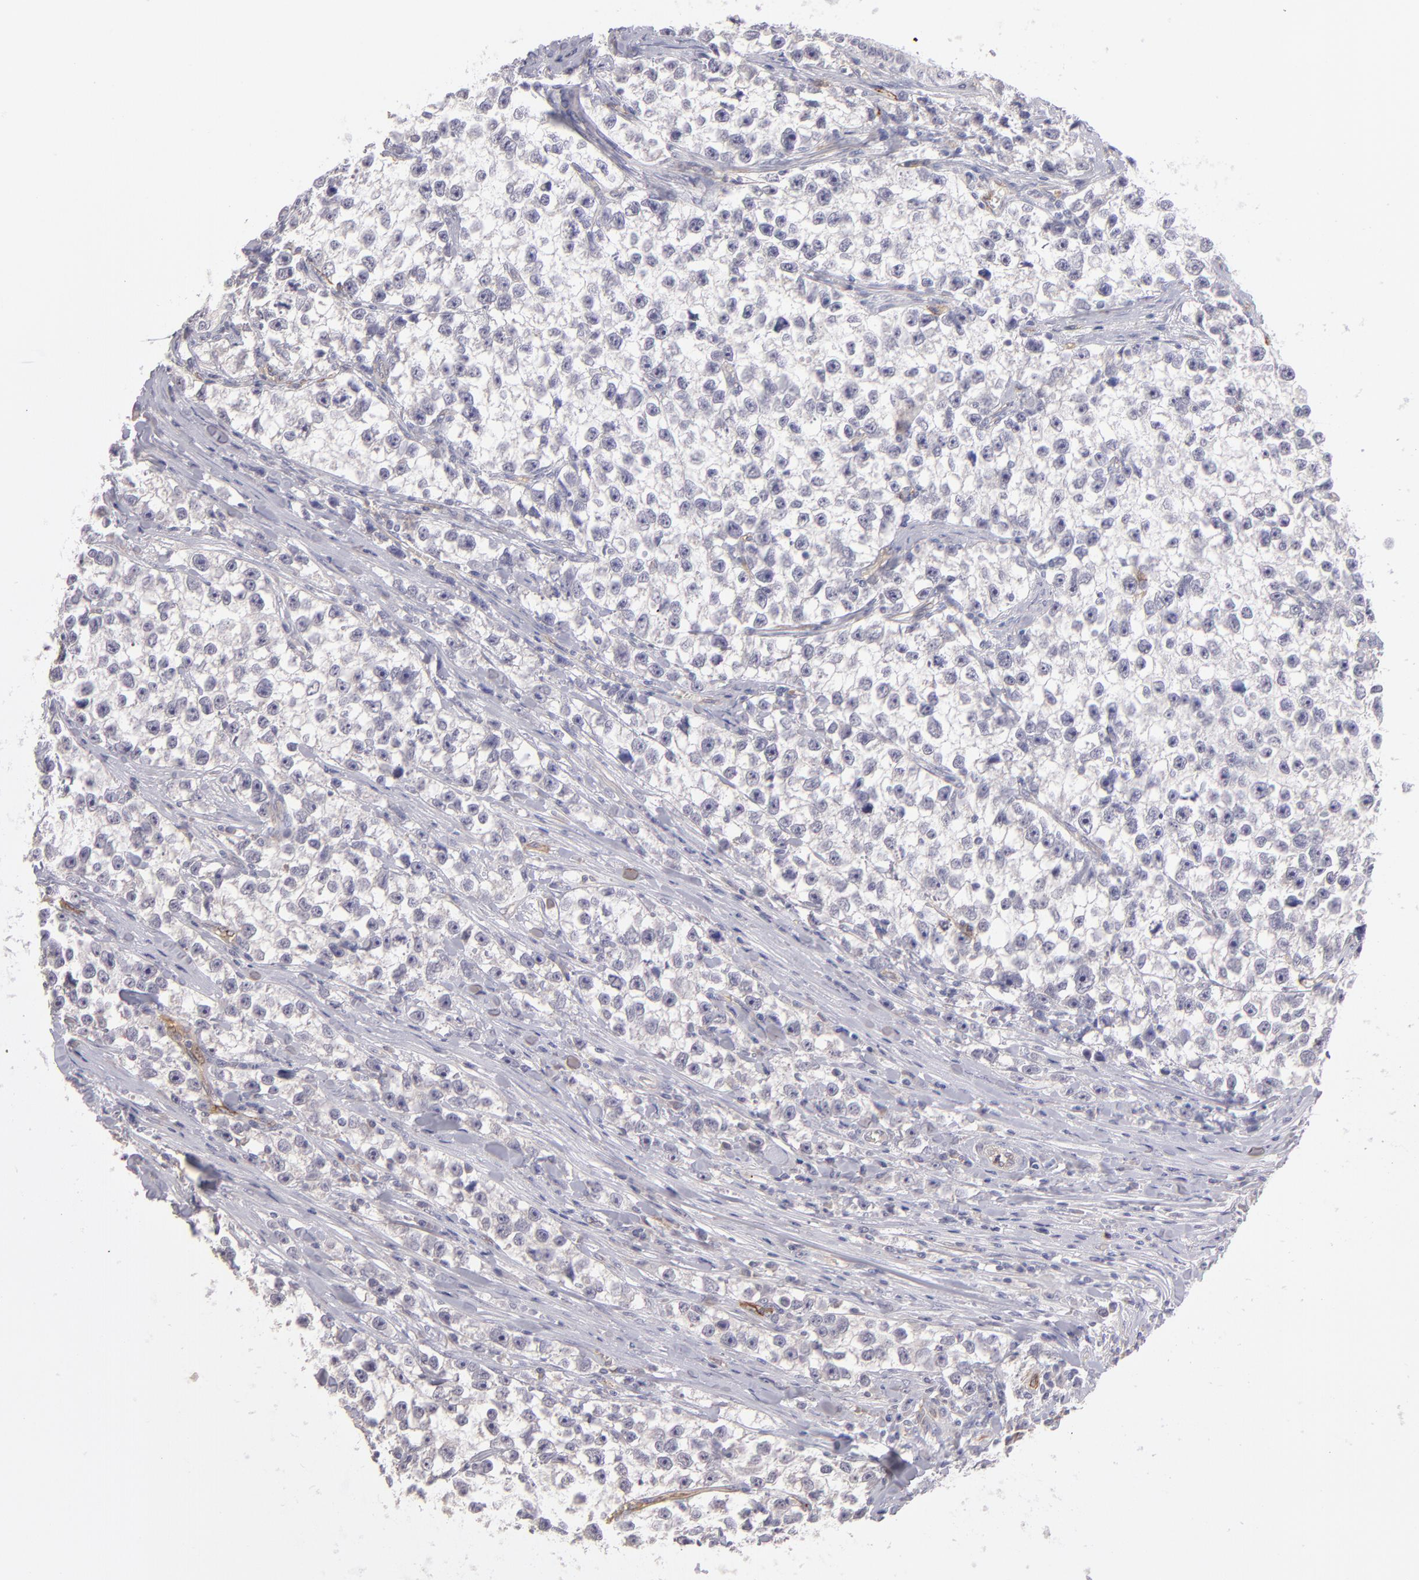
{"staining": {"intensity": "negative", "quantity": "none", "location": "none"}, "tissue": "testis cancer", "cell_type": "Tumor cells", "image_type": "cancer", "snomed": [{"axis": "morphology", "description": "Seminoma, NOS"}, {"axis": "morphology", "description": "Carcinoma, Embryonal, NOS"}, {"axis": "topography", "description": "Testis"}], "caption": "High magnification brightfield microscopy of testis cancer stained with DAB (brown) and counterstained with hematoxylin (blue): tumor cells show no significant expression.", "gene": "THBD", "patient": {"sex": "male", "age": 30}}